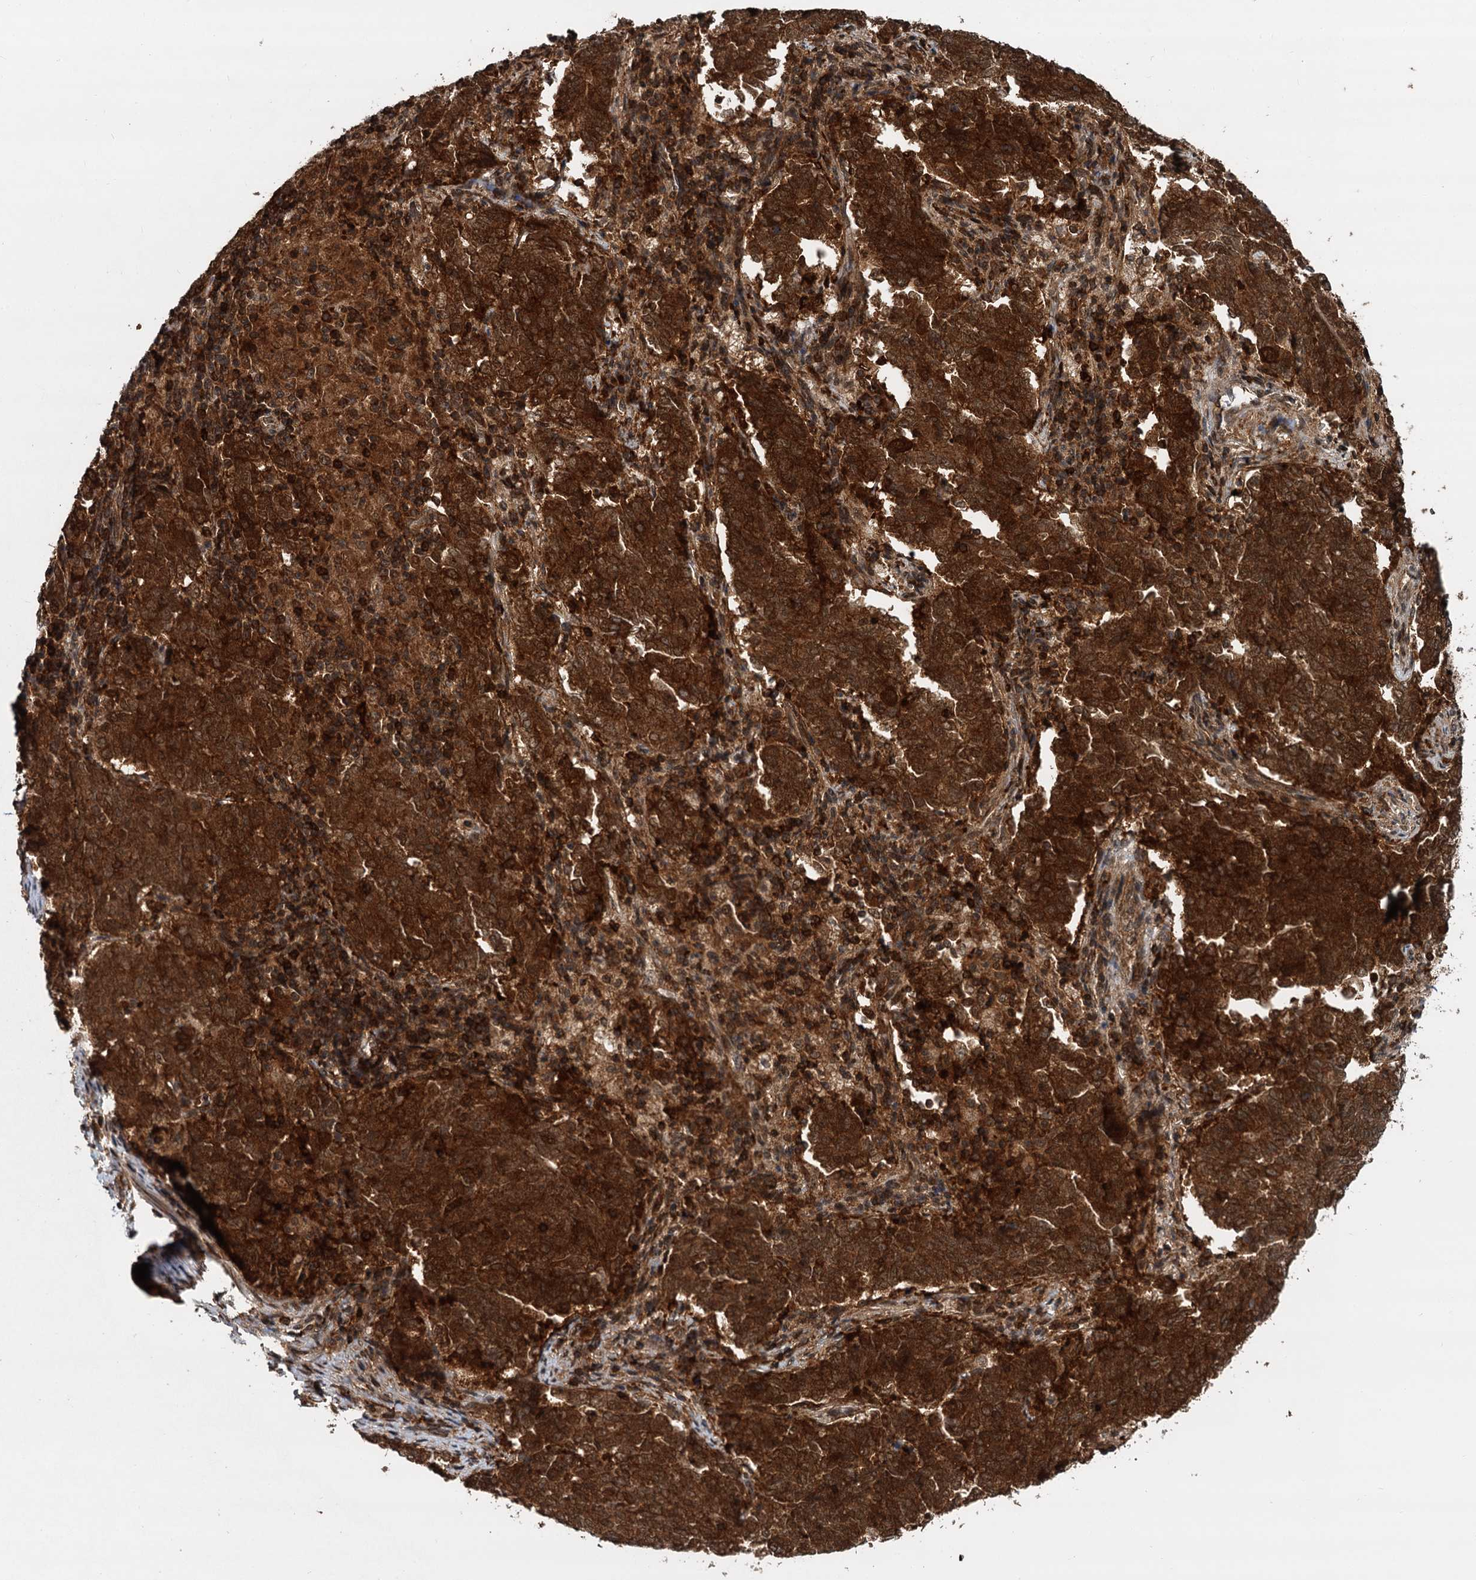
{"staining": {"intensity": "moderate", "quantity": ">75%", "location": "cytoplasmic/membranous"}, "tissue": "endometrial cancer", "cell_type": "Tumor cells", "image_type": "cancer", "snomed": [{"axis": "morphology", "description": "Adenocarcinoma, NOS"}, {"axis": "topography", "description": "Endometrium"}], "caption": "IHC (DAB) staining of human endometrial cancer displays moderate cytoplasmic/membranous protein staining in approximately >75% of tumor cells.", "gene": "STUB1", "patient": {"sex": "female", "age": 80}}